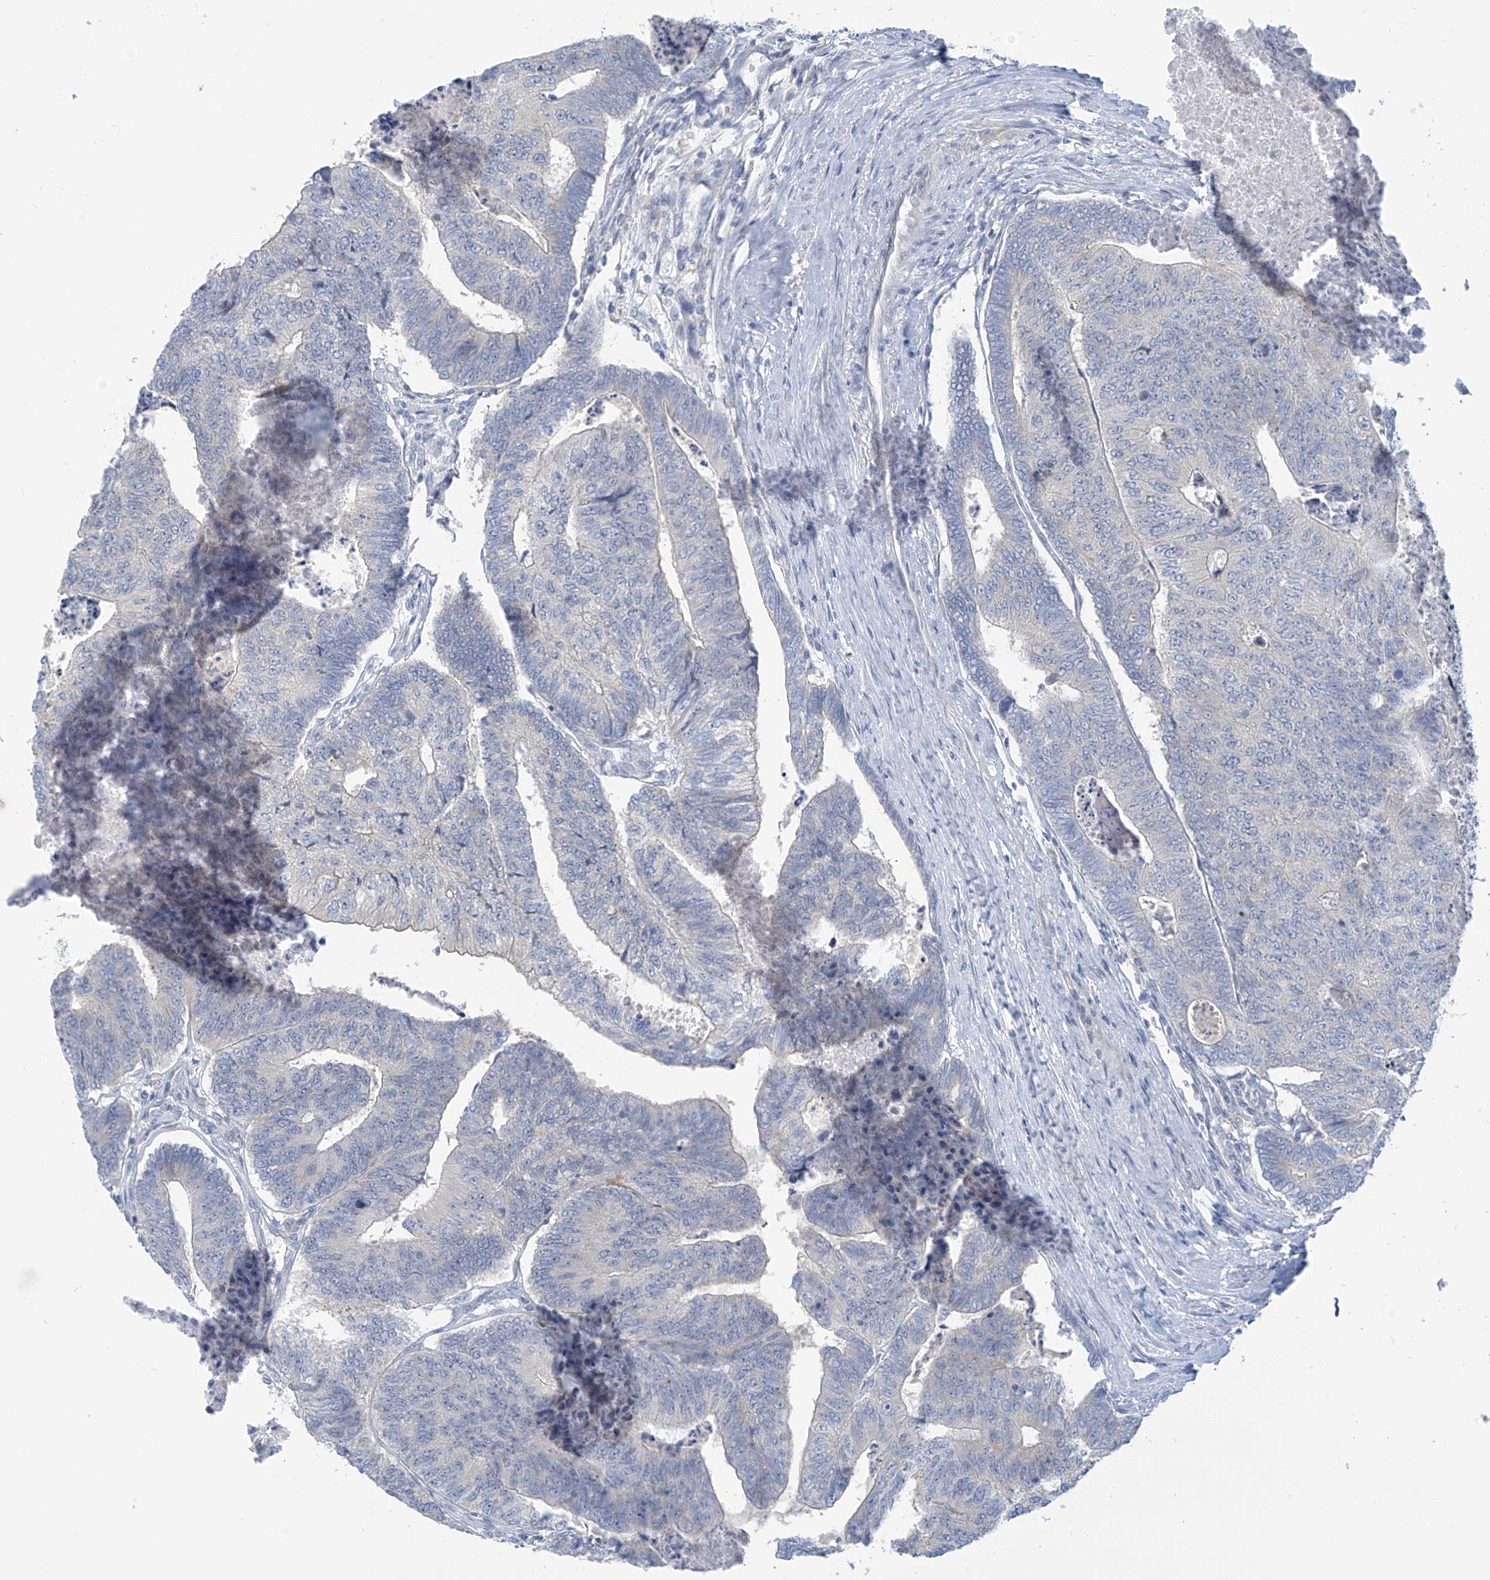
{"staining": {"intensity": "negative", "quantity": "none", "location": "none"}, "tissue": "colorectal cancer", "cell_type": "Tumor cells", "image_type": "cancer", "snomed": [{"axis": "morphology", "description": "Adenocarcinoma, NOS"}, {"axis": "topography", "description": "Colon"}], "caption": "Human colorectal adenocarcinoma stained for a protein using immunohistochemistry reveals no staining in tumor cells.", "gene": "SLC6A12", "patient": {"sex": "female", "age": 67}}